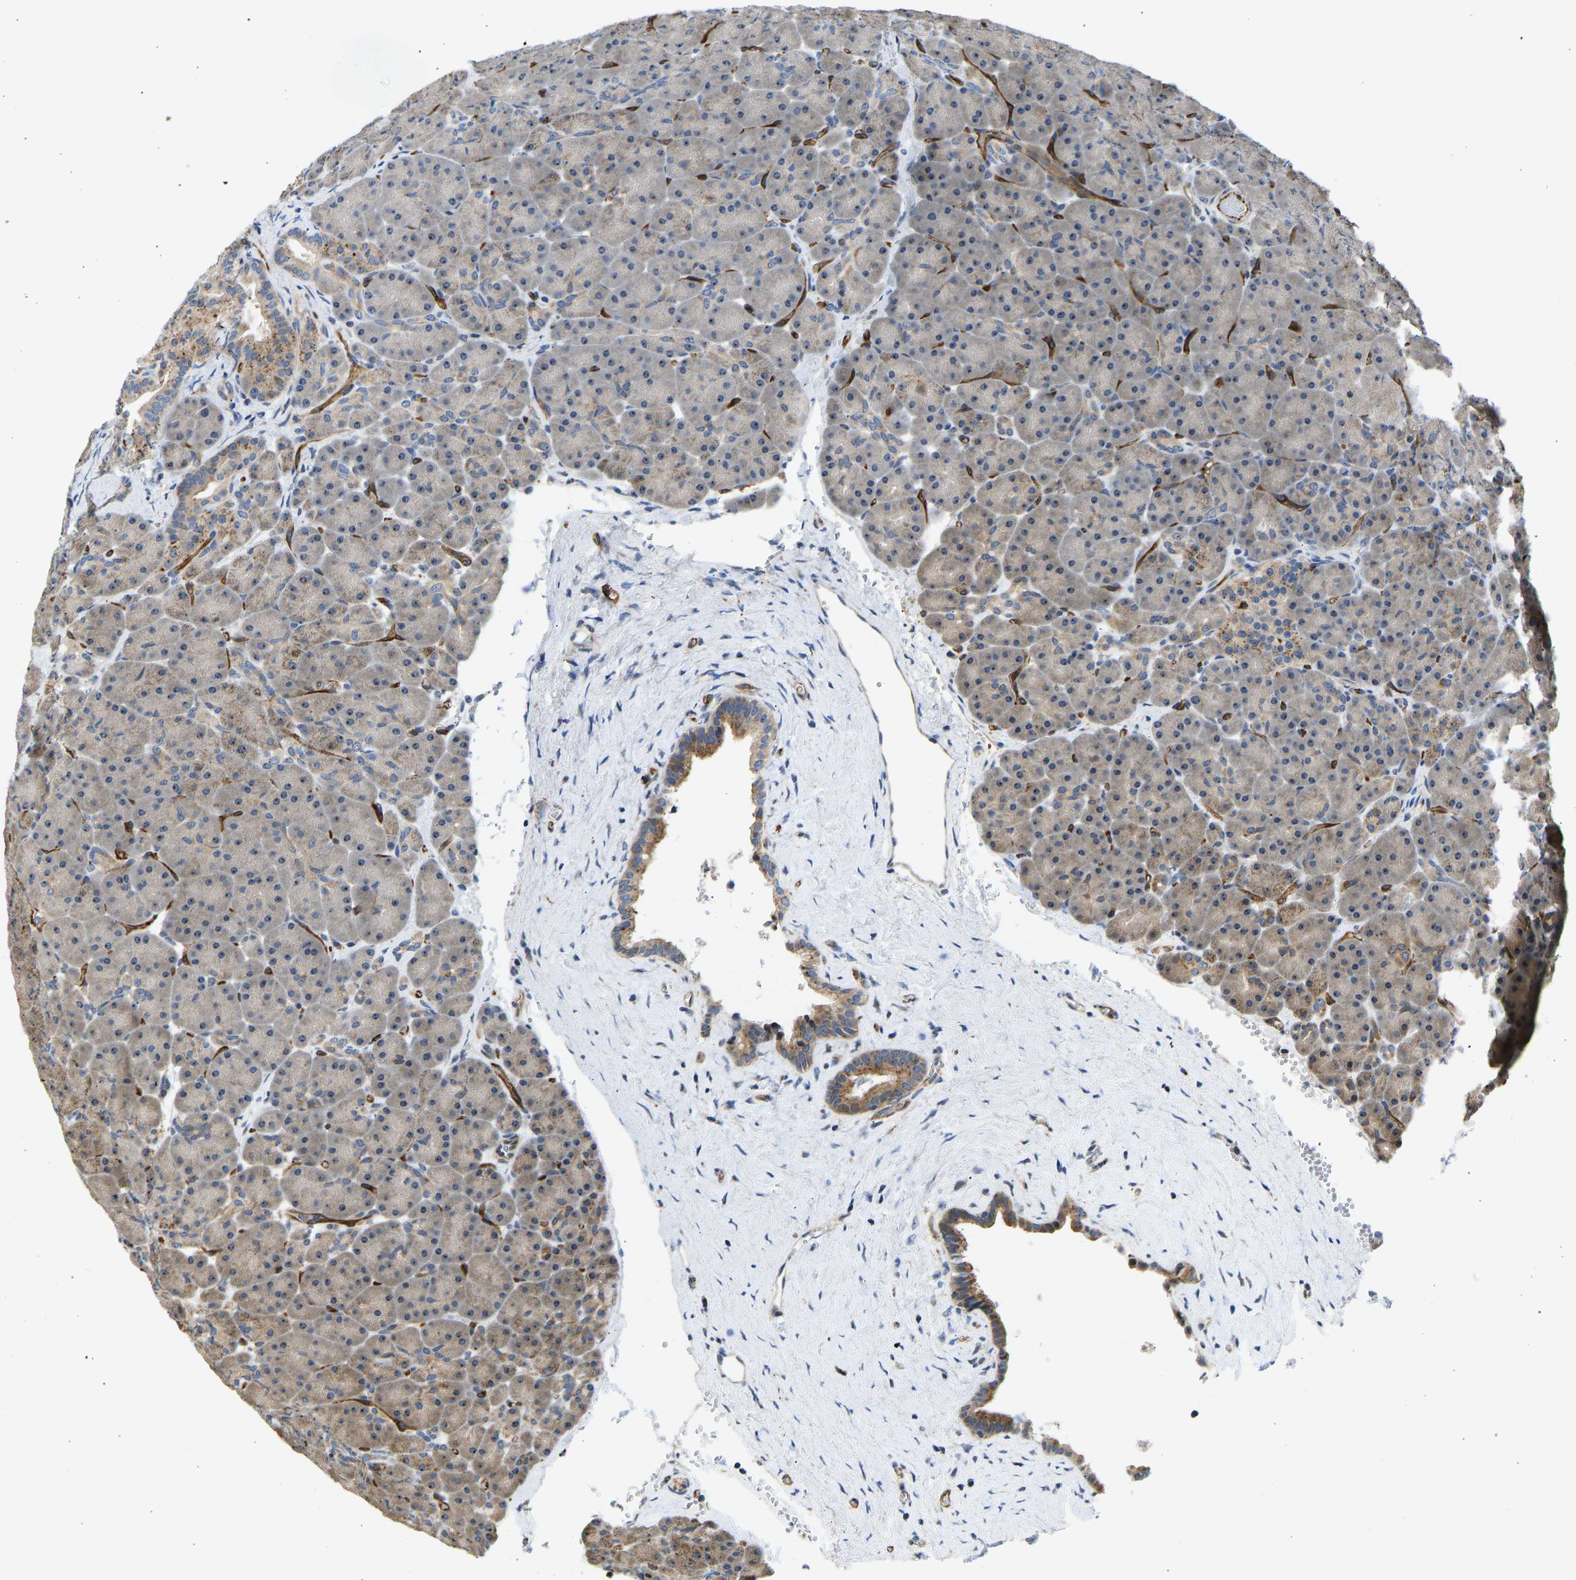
{"staining": {"intensity": "weak", "quantity": "25%-75%", "location": "cytoplasmic/membranous"}, "tissue": "pancreas", "cell_type": "Exocrine glandular cells", "image_type": "normal", "snomed": [{"axis": "morphology", "description": "Normal tissue, NOS"}, {"axis": "topography", "description": "Pancreas"}], "caption": "IHC image of benign human pancreas stained for a protein (brown), which displays low levels of weak cytoplasmic/membranous expression in approximately 25%-75% of exocrine glandular cells.", "gene": "RESF1", "patient": {"sex": "male", "age": 66}}